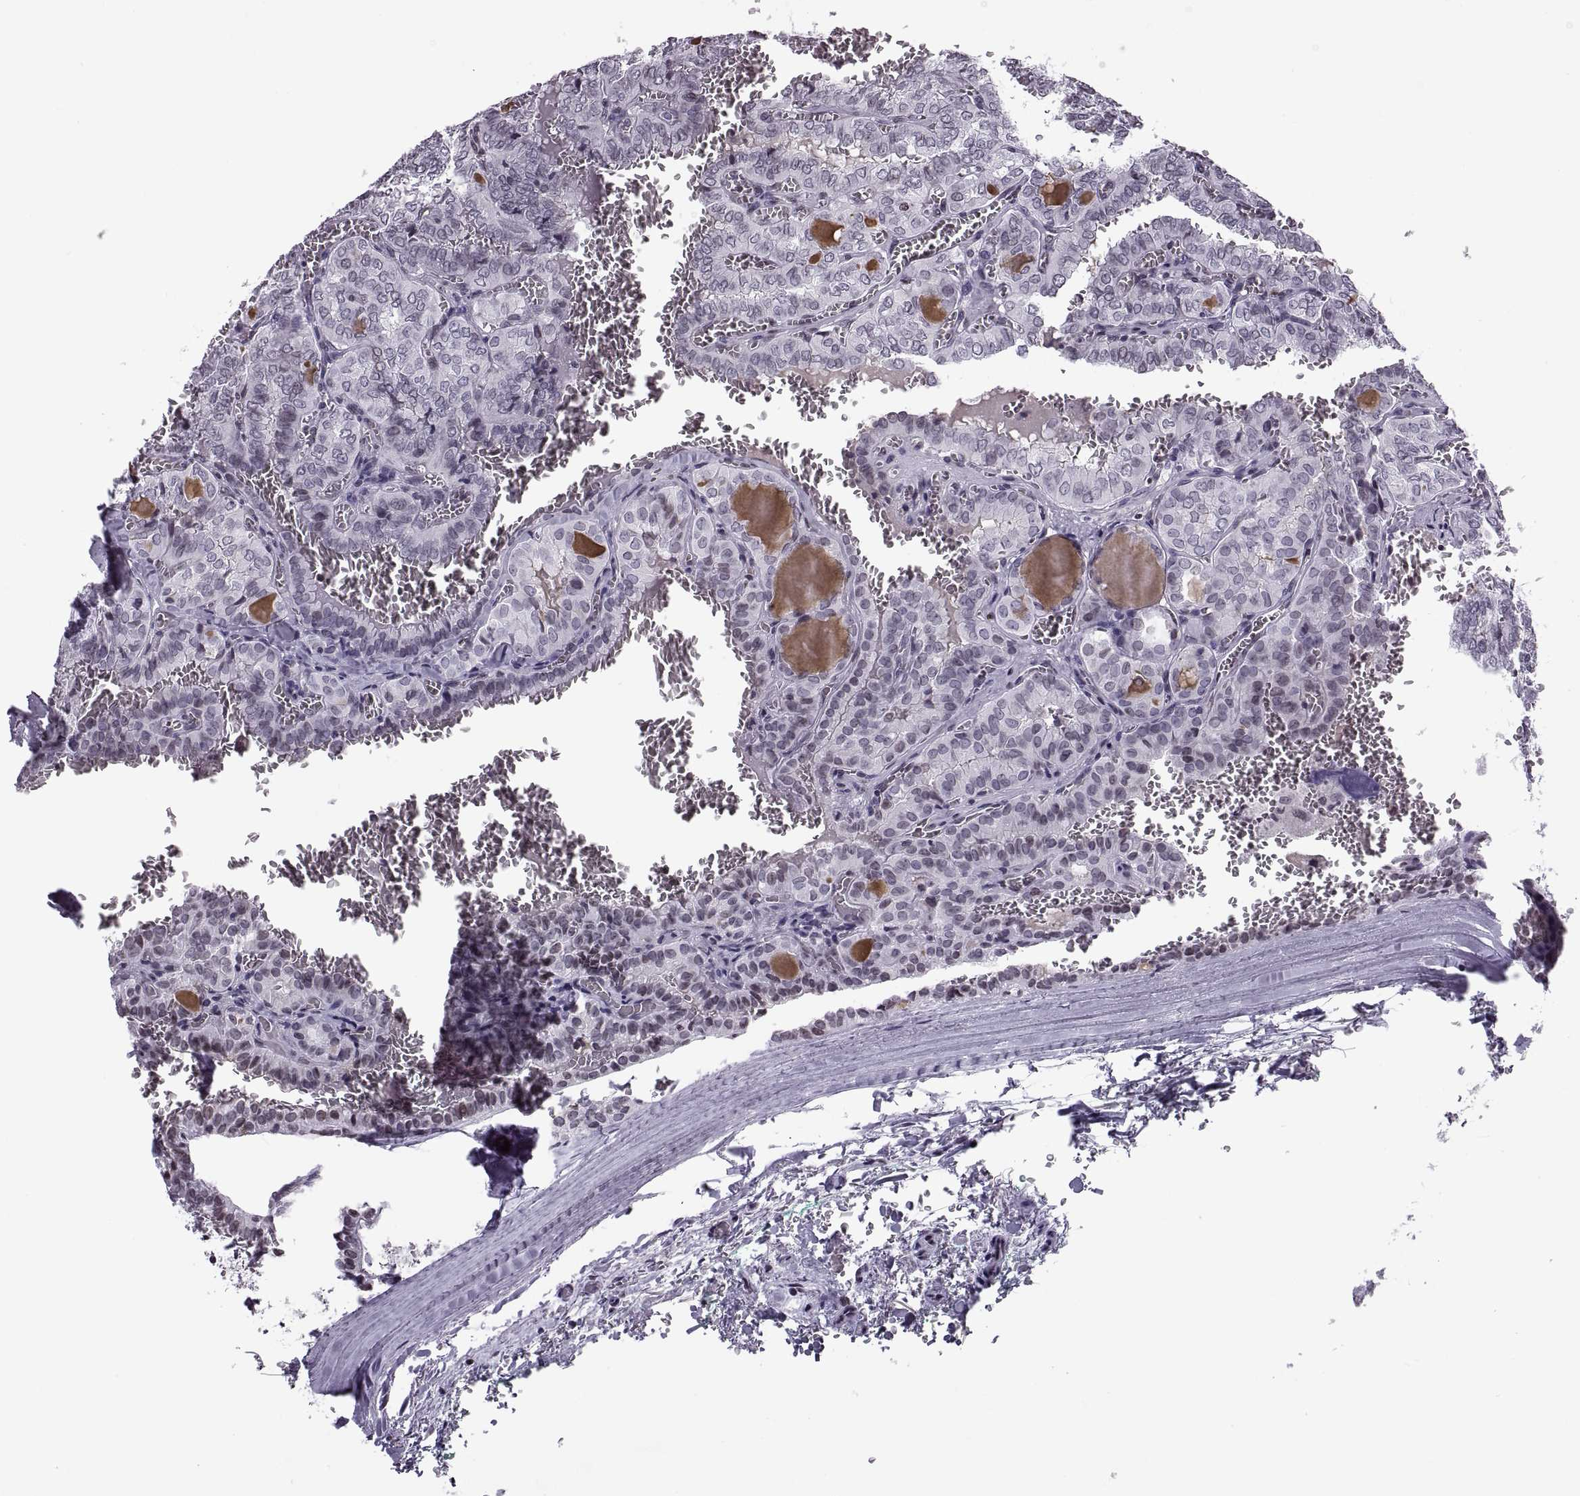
{"staining": {"intensity": "negative", "quantity": "none", "location": "none"}, "tissue": "thyroid cancer", "cell_type": "Tumor cells", "image_type": "cancer", "snomed": [{"axis": "morphology", "description": "Papillary adenocarcinoma, NOS"}, {"axis": "topography", "description": "Thyroid gland"}], "caption": "Thyroid cancer was stained to show a protein in brown. There is no significant expression in tumor cells.", "gene": "H1-8", "patient": {"sex": "female", "age": 41}}